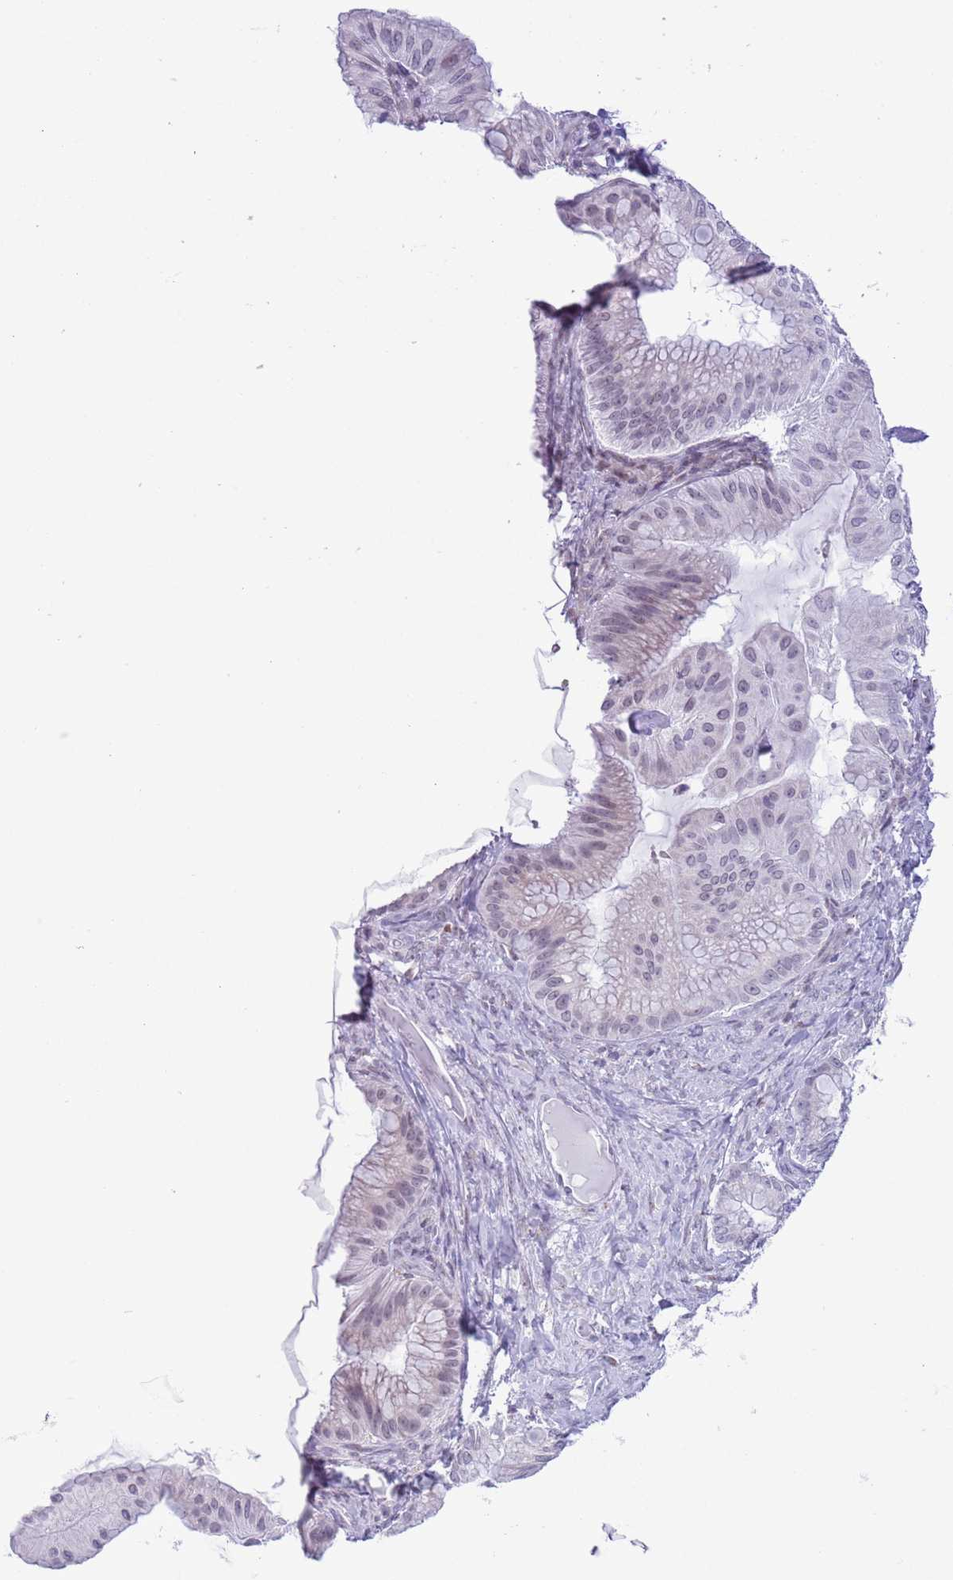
{"staining": {"intensity": "negative", "quantity": "none", "location": "none"}, "tissue": "ovarian cancer", "cell_type": "Tumor cells", "image_type": "cancer", "snomed": [{"axis": "morphology", "description": "Cystadenocarcinoma, mucinous, NOS"}, {"axis": "topography", "description": "Ovary"}], "caption": "The photomicrograph demonstrates no significant staining in tumor cells of mucinous cystadenocarcinoma (ovarian).", "gene": "ZNF576", "patient": {"sex": "female", "age": 61}}